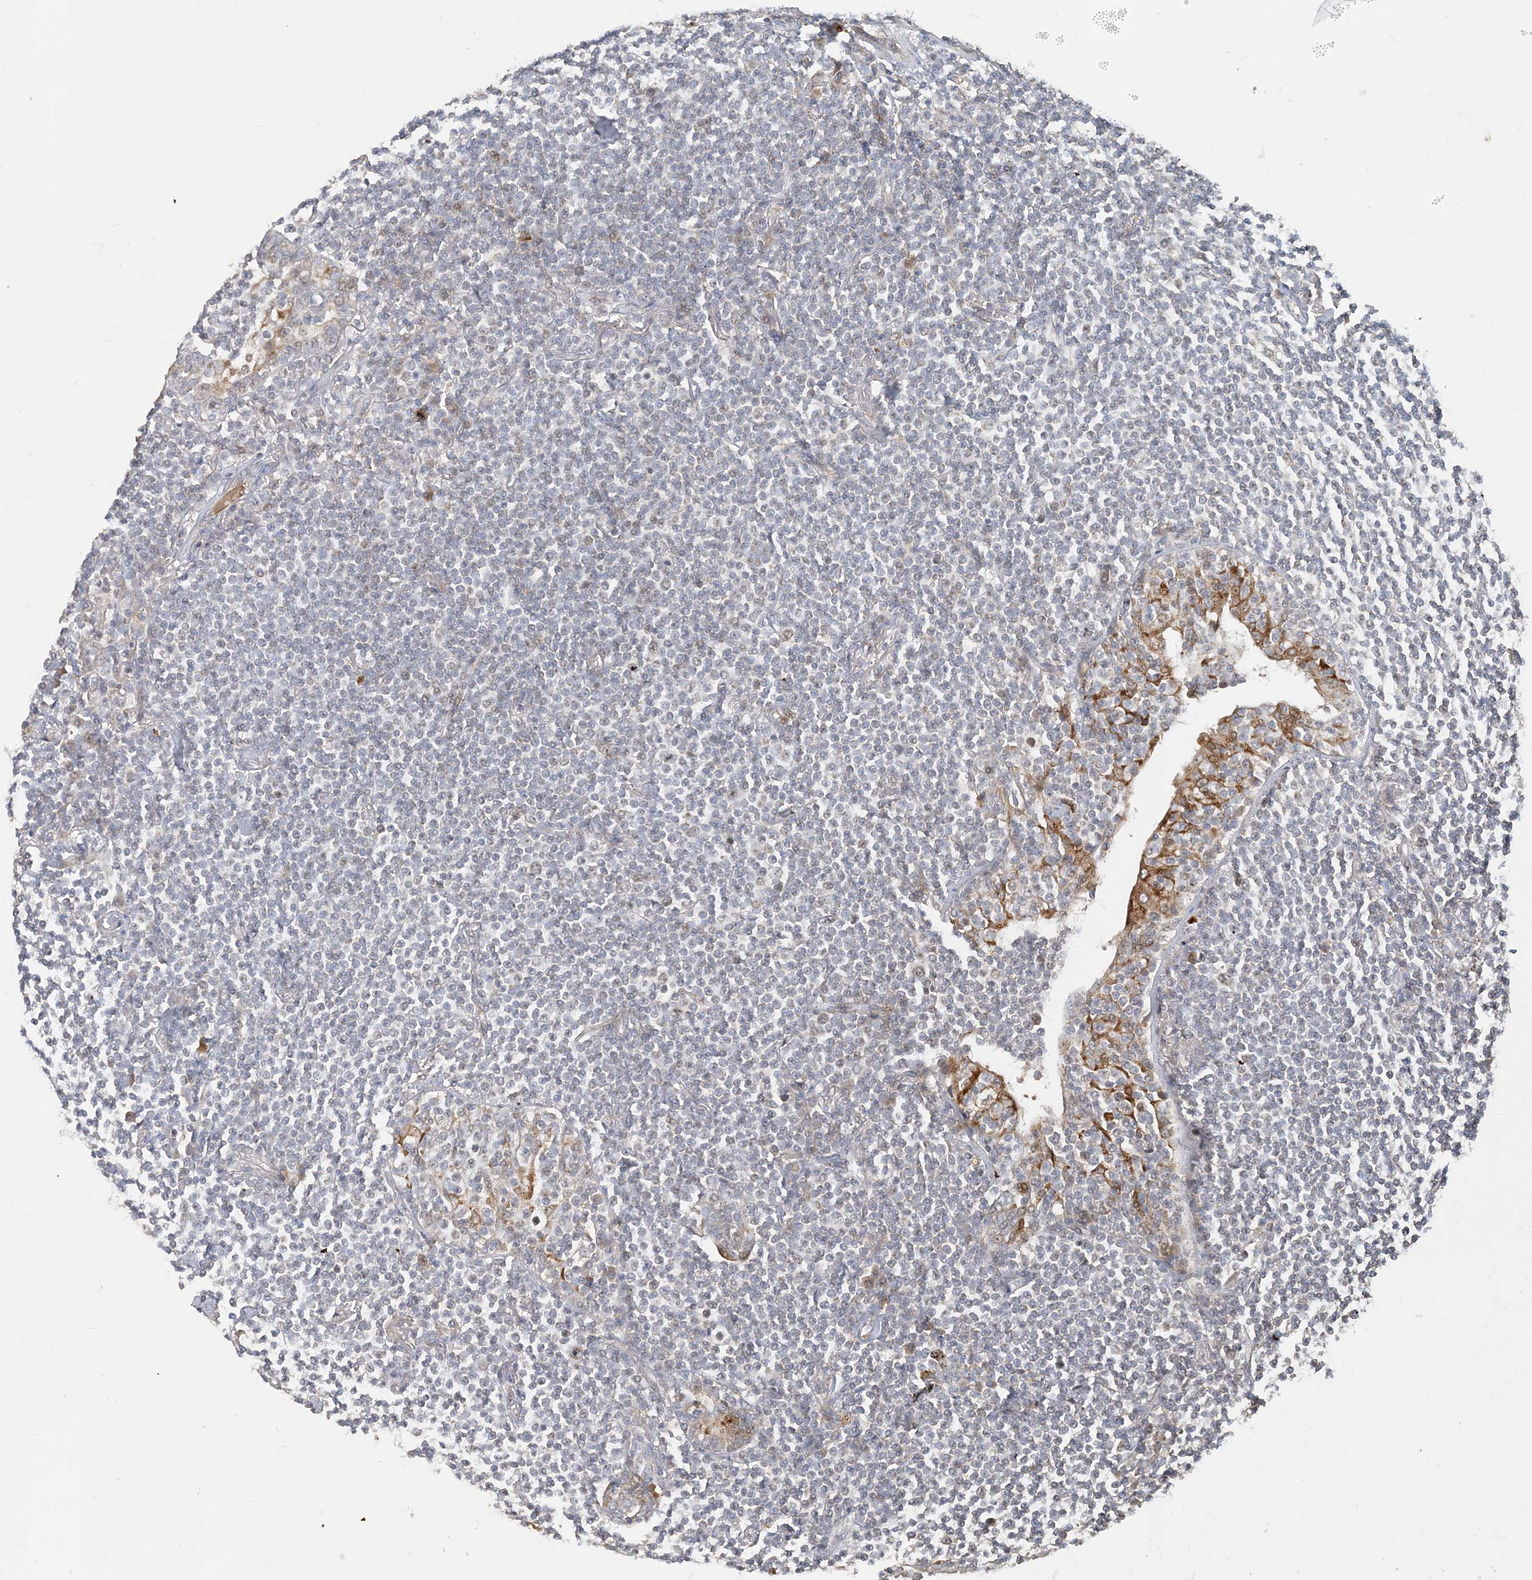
{"staining": {"intensity": "negative", "quantity": "none", "location": "none"}, "tissue": "lymphoma", "cell_type": "Tumor cells", "image_type": "cancer", "snomed": [{"axis": "morphology", "description": "Malignant lymphoma, non-Hodgkin's type, Low grade"}, {"axis": "topography", "description": "Lung"}], "caption": "IHC histopathology image of neoplastic tissue: human lymphoma stained with DAB reveals no significant protein staining in tumor cells.", "gene": "TRAIP", "patient": {"sex": "female", "age": 71}}